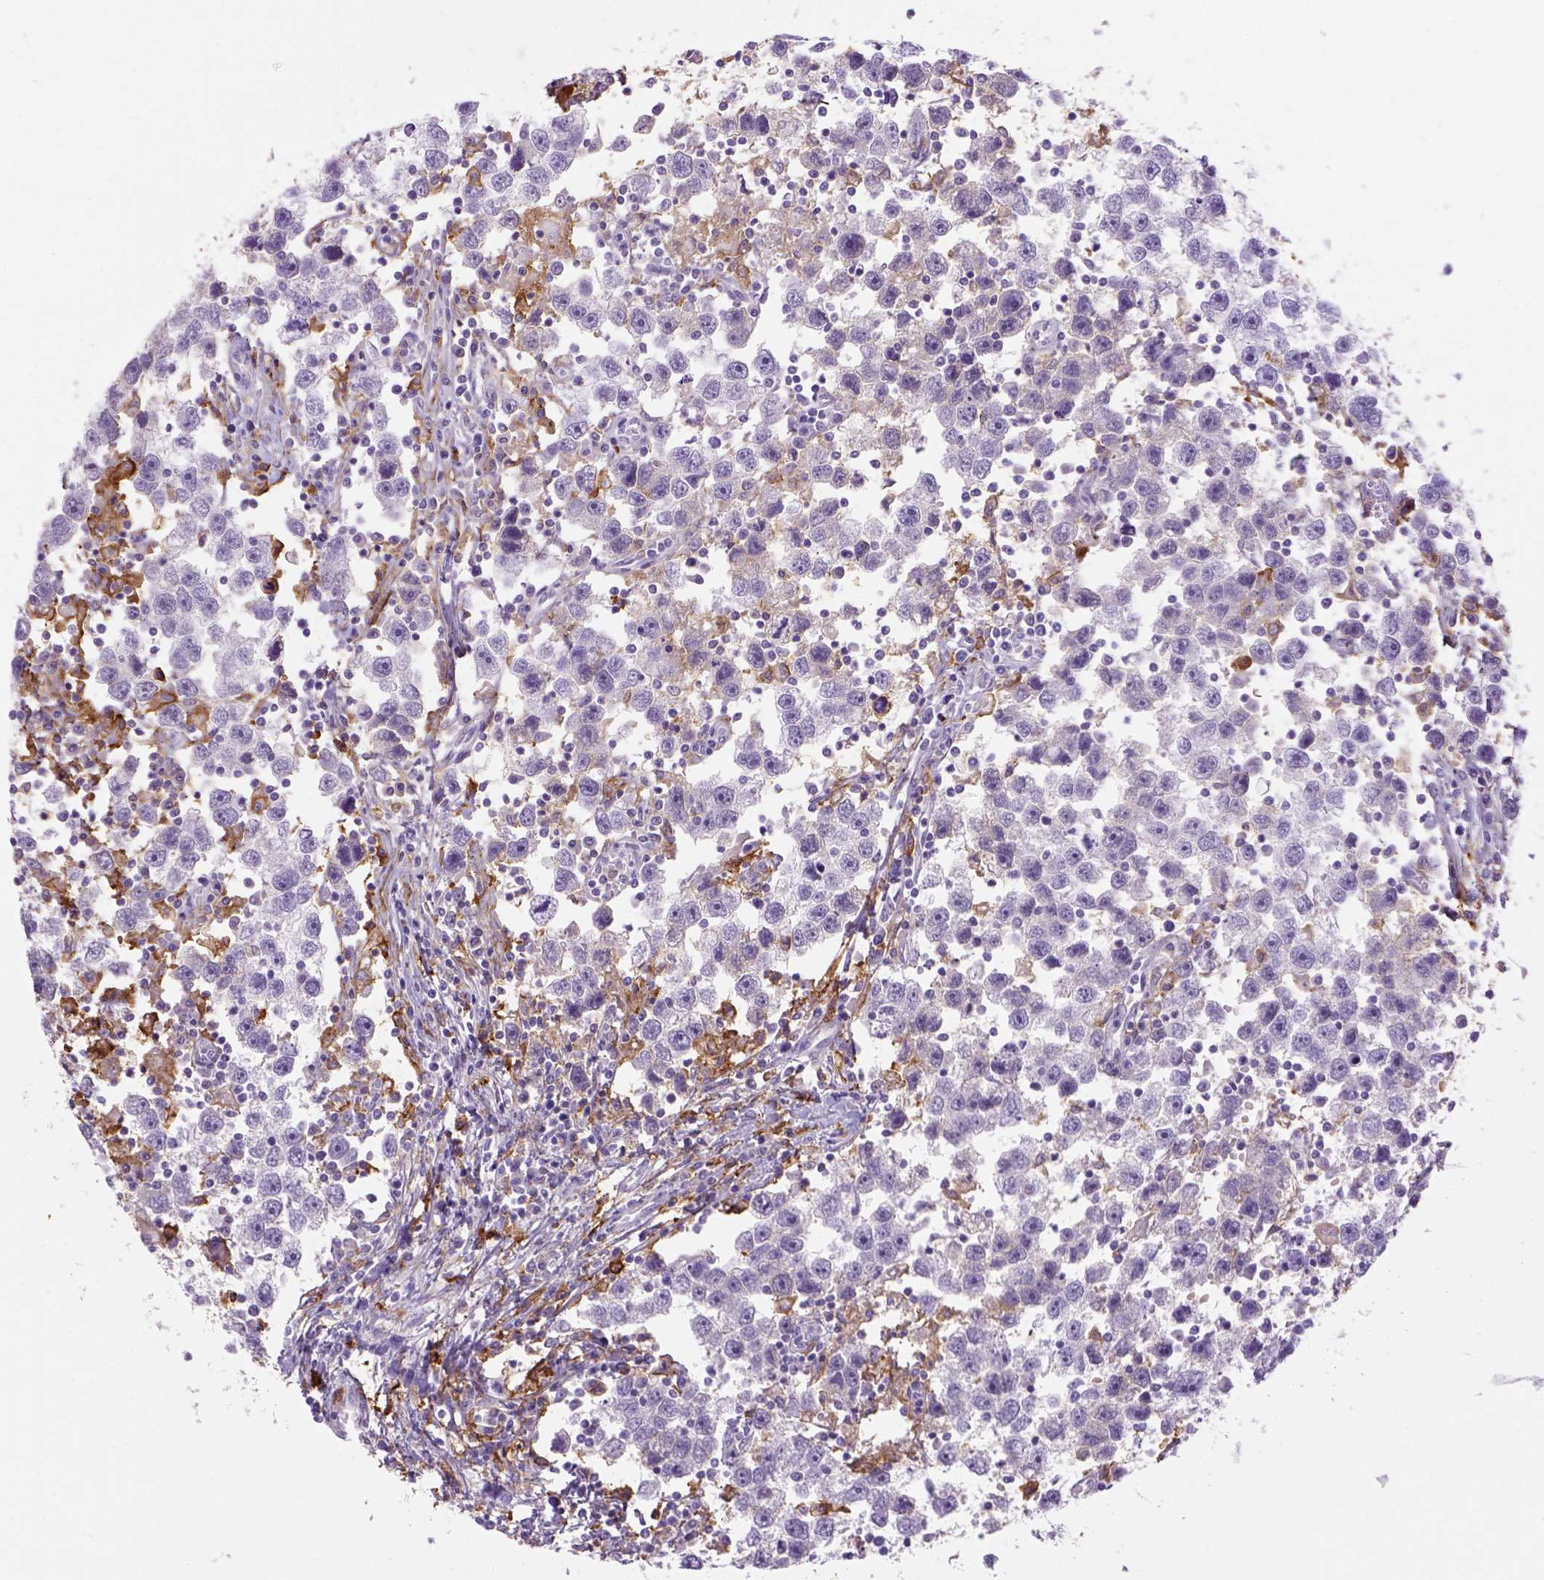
{"staining": {"intensity": "negative", "quantity": "none", "location": "none"}, "tissue": "testis cancer", "cell_type": "Tumor cells", "image_type": "cancer", "snomed": [{"axis": "morphology", "description": "Seminoma, NOS"}, {"axis": "topography", "description": "Testis"}], "caption": "High magnification brightfield microscopy of testis seminoma stained with DAB (brown) and counterstained with hematoxylin (blue): tumor cells show no significant positivity.", "gene": "CD14", "patient": {"sex": "male", "age": 30}}